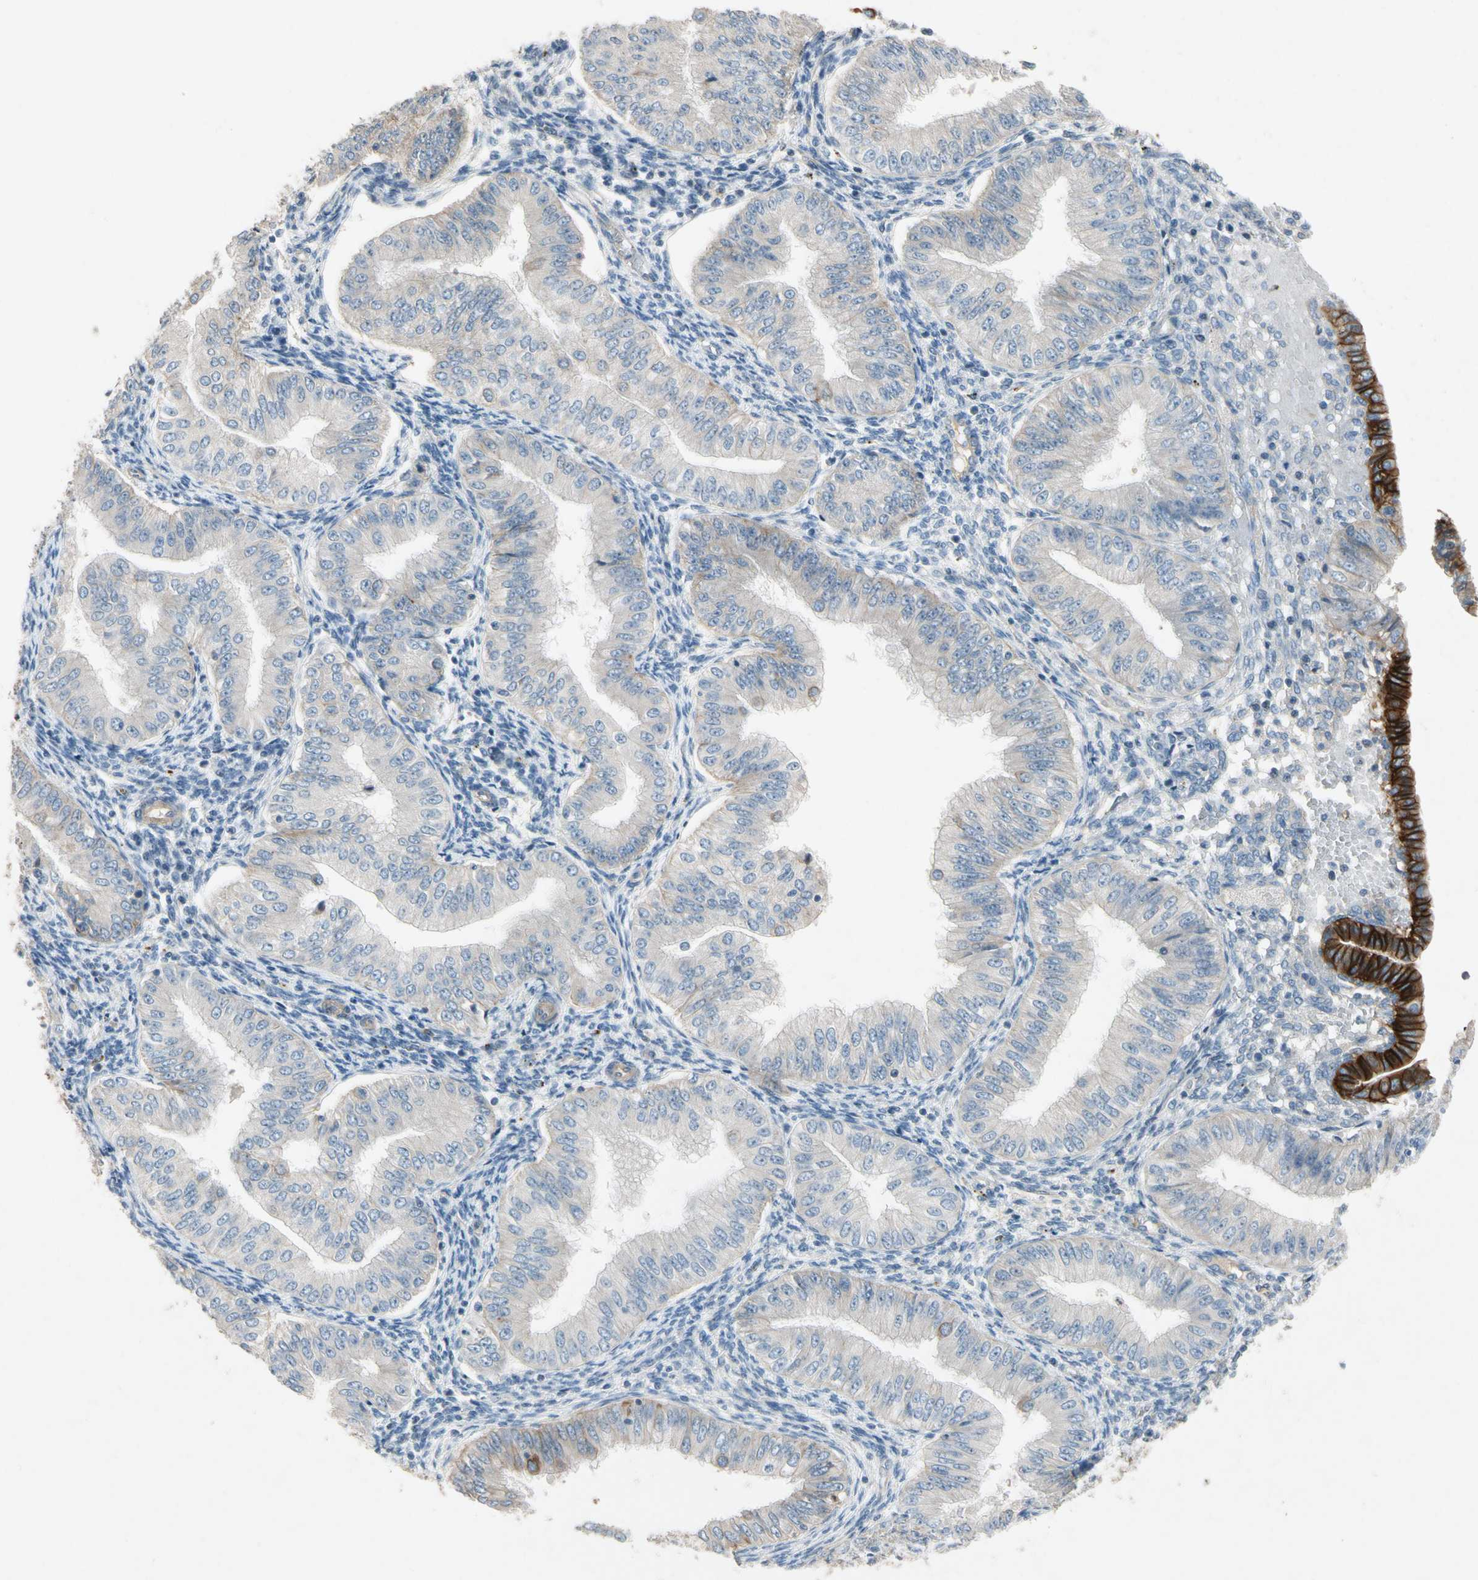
{"staining": {"intensity": "weak", "quantity": "<25%", "location": "cytoplasmic/membranous"}, "tissue": "endometrial cancer", "cell_type": "Tumor cells", "image_type": "cancer", "snomed": [{"axis": "morphology", "description": "Normal tissue, NOS"}, {"axis": "morphology", "description": "Adenocarcinoma, NOS"}, {"axis": "topography", "description": "Endometrium"}], "caption": "Endometrial cancer was stained to show a protein in brown. There is no significant positivity in tumor cells. The staining is performed using DAB (3,3'-diaminobenzidine) brown chromogen with nuclei counter-stained in using hematoxylin.", "gene": "ITGA3", "patient": {"sex": "female", "age": 53}}